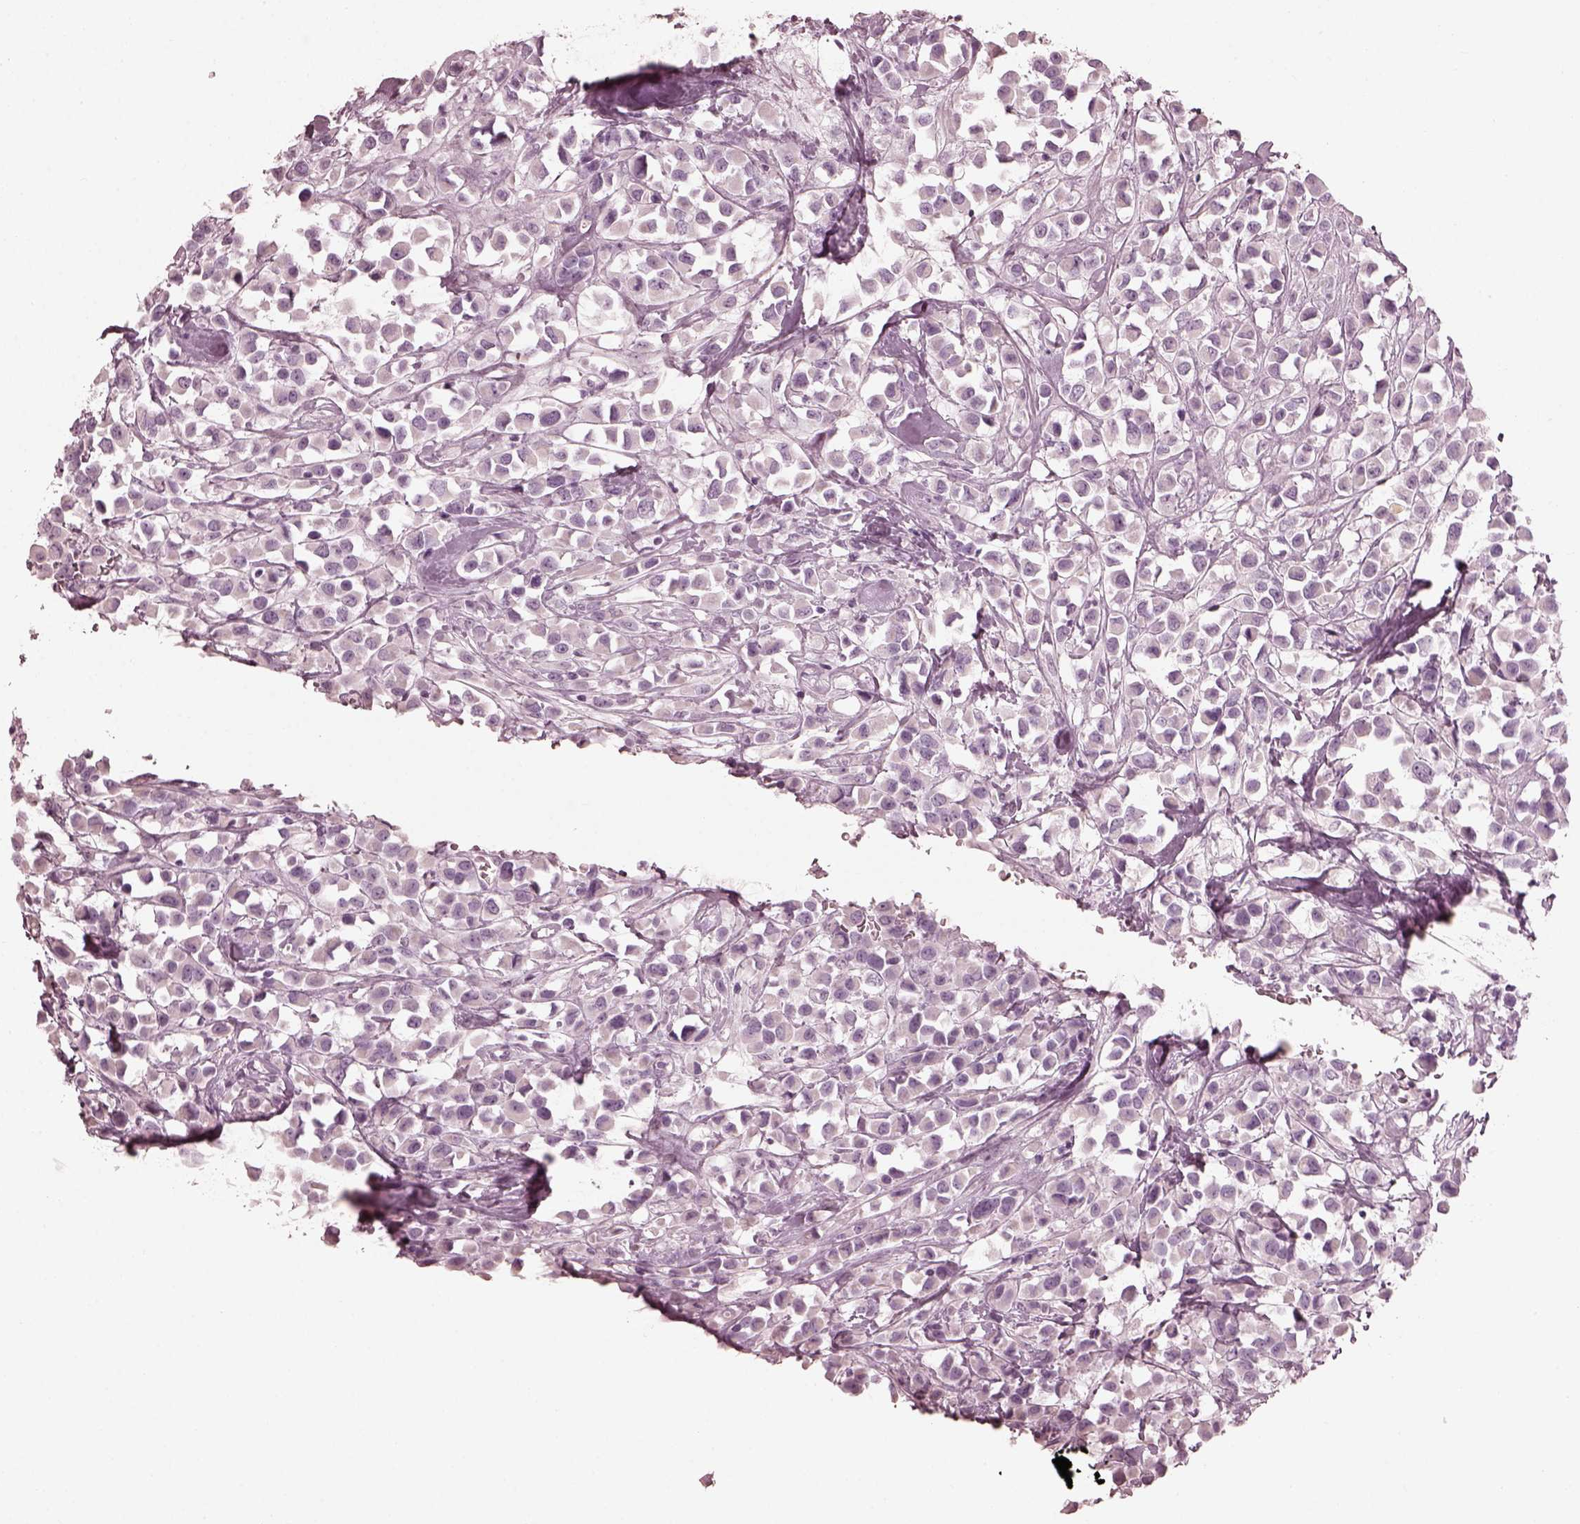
{"staining": {"intensity": "negative", "quantity": "none", "location": "none"}, "tissue": "breast cancer", "cell_type": "Tumor cells", "image_type": "cancer", "snomed": [{"axis": "morphology", "description": "Duct carcinoma"}, {"axis": "topography", "description": "Breast"}], "caption": "IHC histopathology image of neoplastic tissue: breast cancer (infiltrating ductal carcinoma) stained with DAB reveals no significant protein expression in tumor cells.", "gene": "SAXO2", "patient": {"sex": "female", "age": 61}}